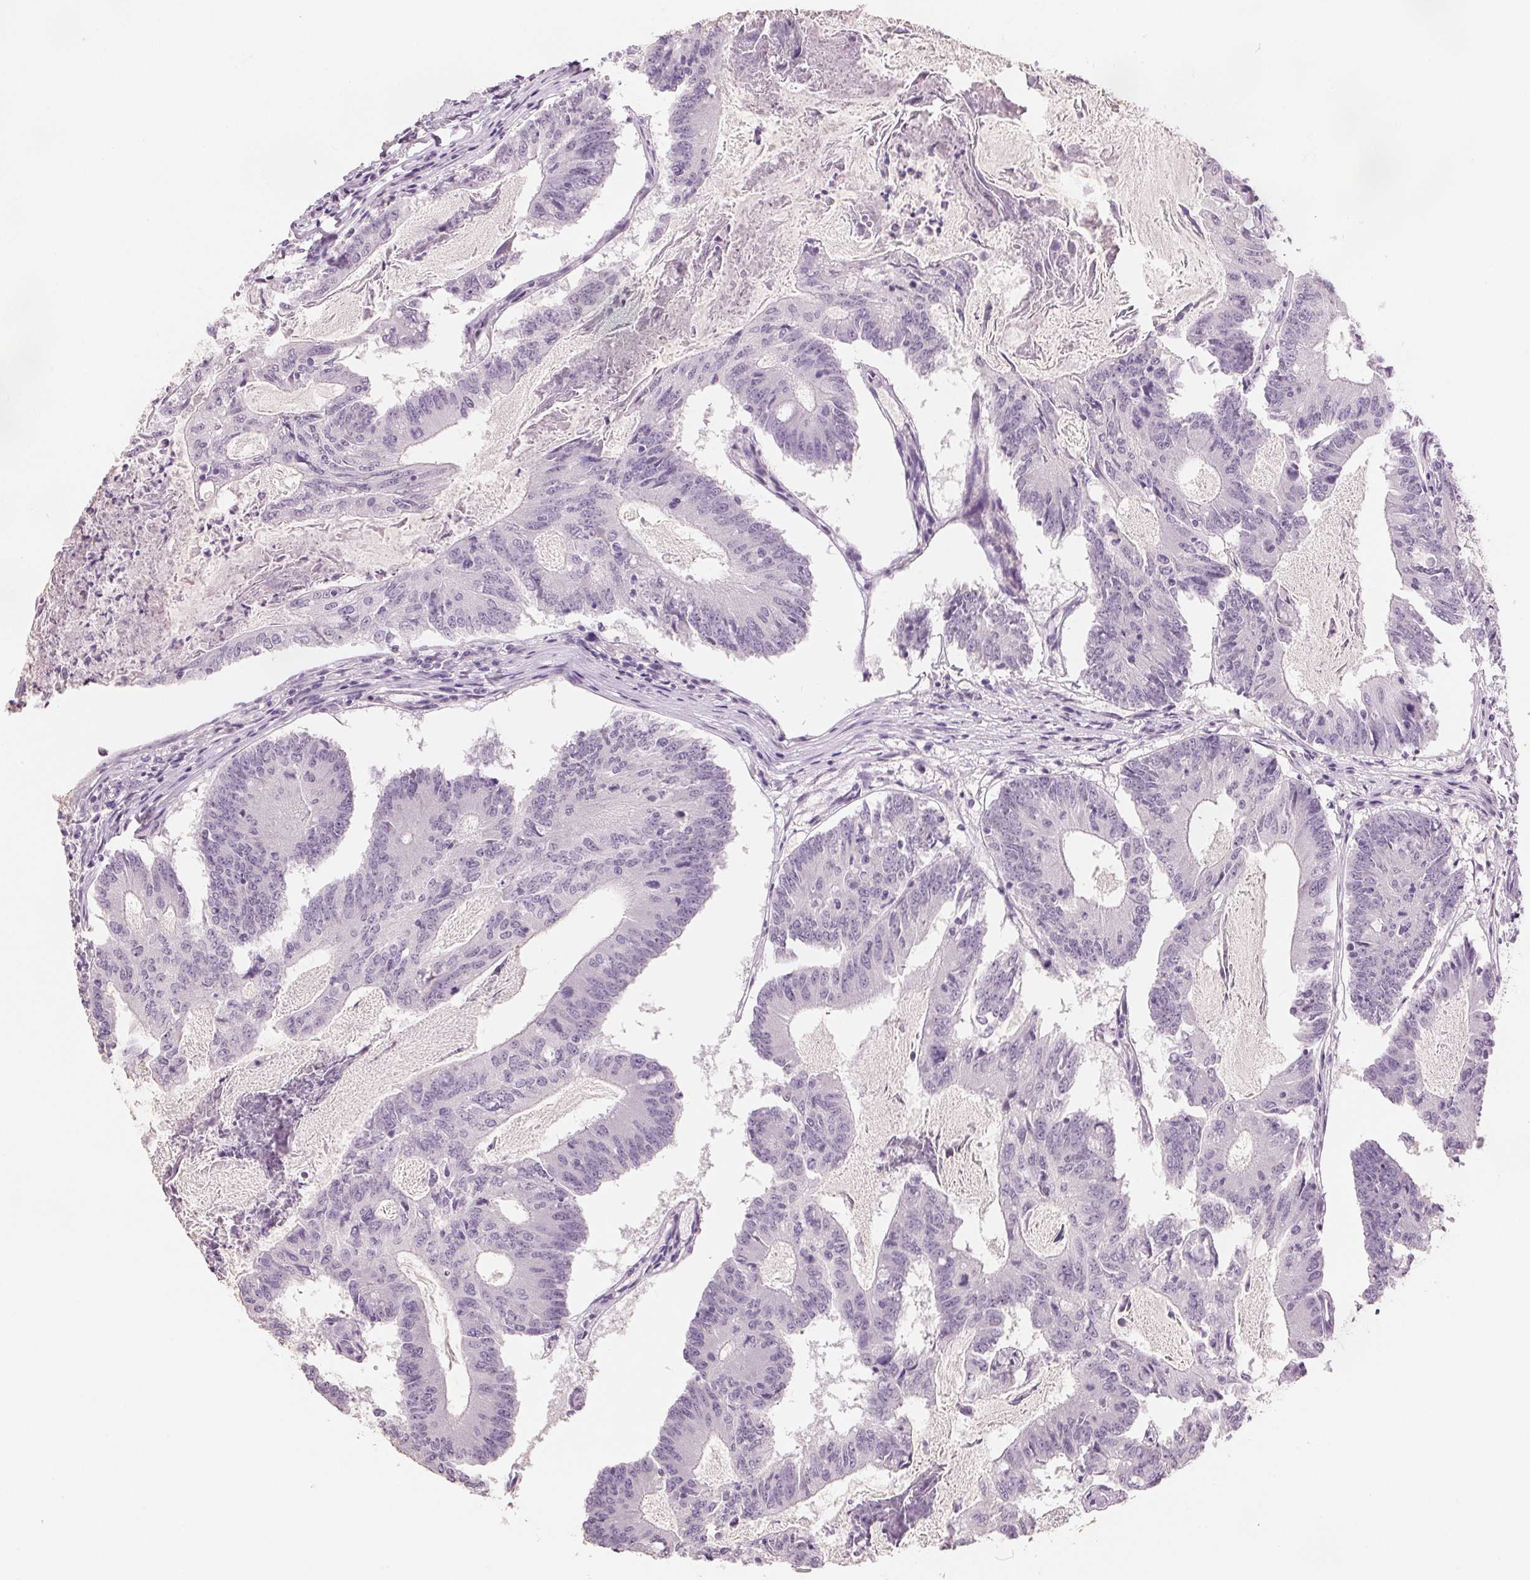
{"staining": {"intensity": "negative", "quantity": "none", "location": "none"}, "tissue": "colorectal cancer", "cell_type": "Tumor cells", "image_type": "cancer", "snomed": [{"axis": "morphology", "description": "Adenocarcinoma, NOS"}, {"axis": "topography", "description": "Colon"}], "caption": "DAB (3,3'-diaminobenzidine) immunohistochemical staining of human colorectal cancer exhibits no significant staining in tumor cells.", "gene": "SLC27A5", "patient": {"sex": "female", "age": 70}}